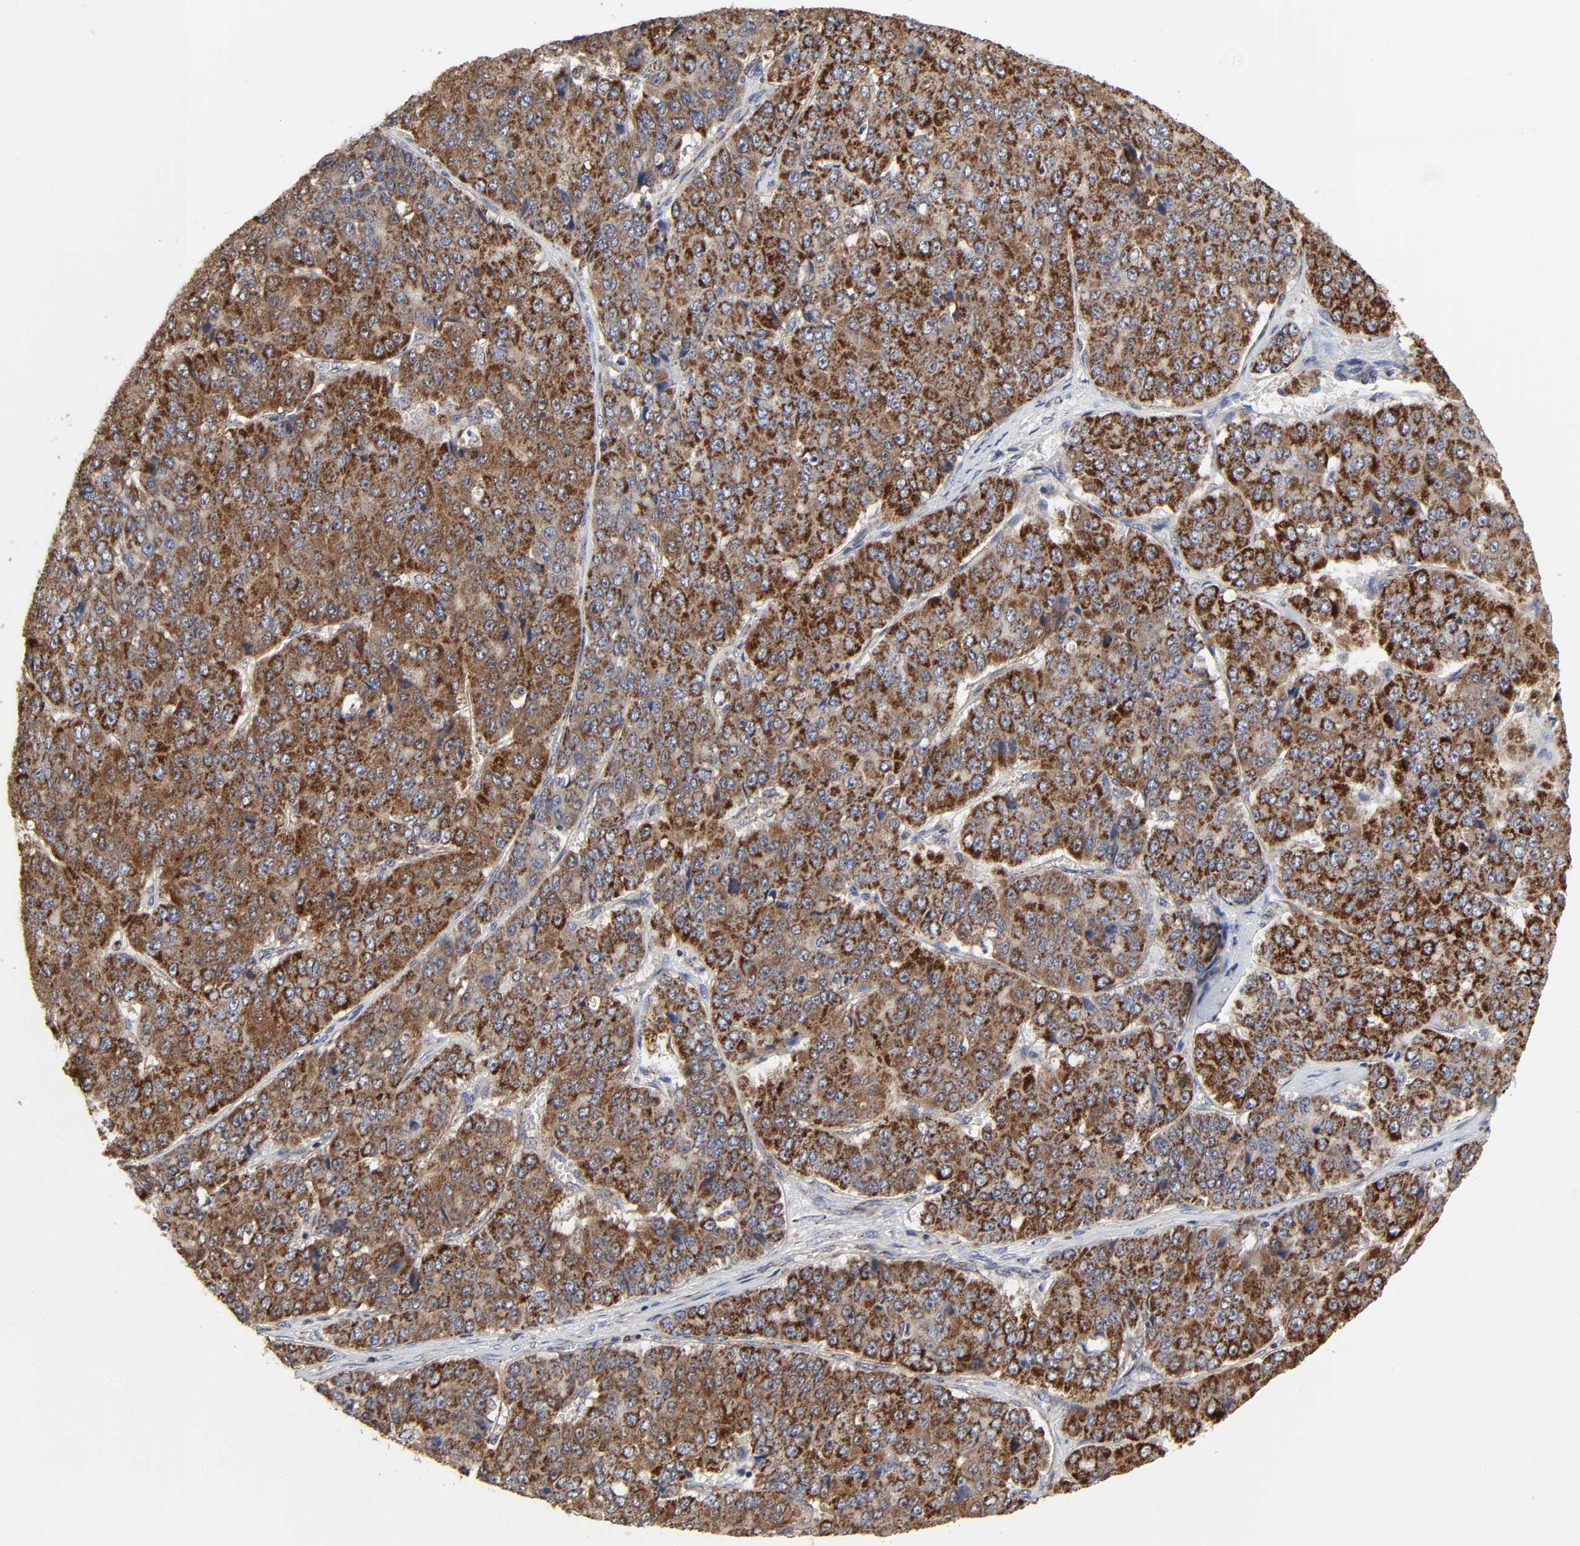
{"staining": {"intensity": "strong", "quantity": ">75%", "location": "cytoplasmic/membranous"}, "tissue": "pancreatic cancer", "cell_type": "Tumor cells", "image_type": "cancer", "snomed": [{"axis": "morphology", "description": "Adenocarcinoma, NOS"}, {"axis": "topography", "description": "Pancreas"}], "caption": "DAB immunohistochemical staining of human pancreatic adenocarcinoma displays strong cytoplasmic/membranous protein expression in about >75% of tumor cells.", "gene": "COX6B1", "patient": {"sex": "male", "age": 50}}